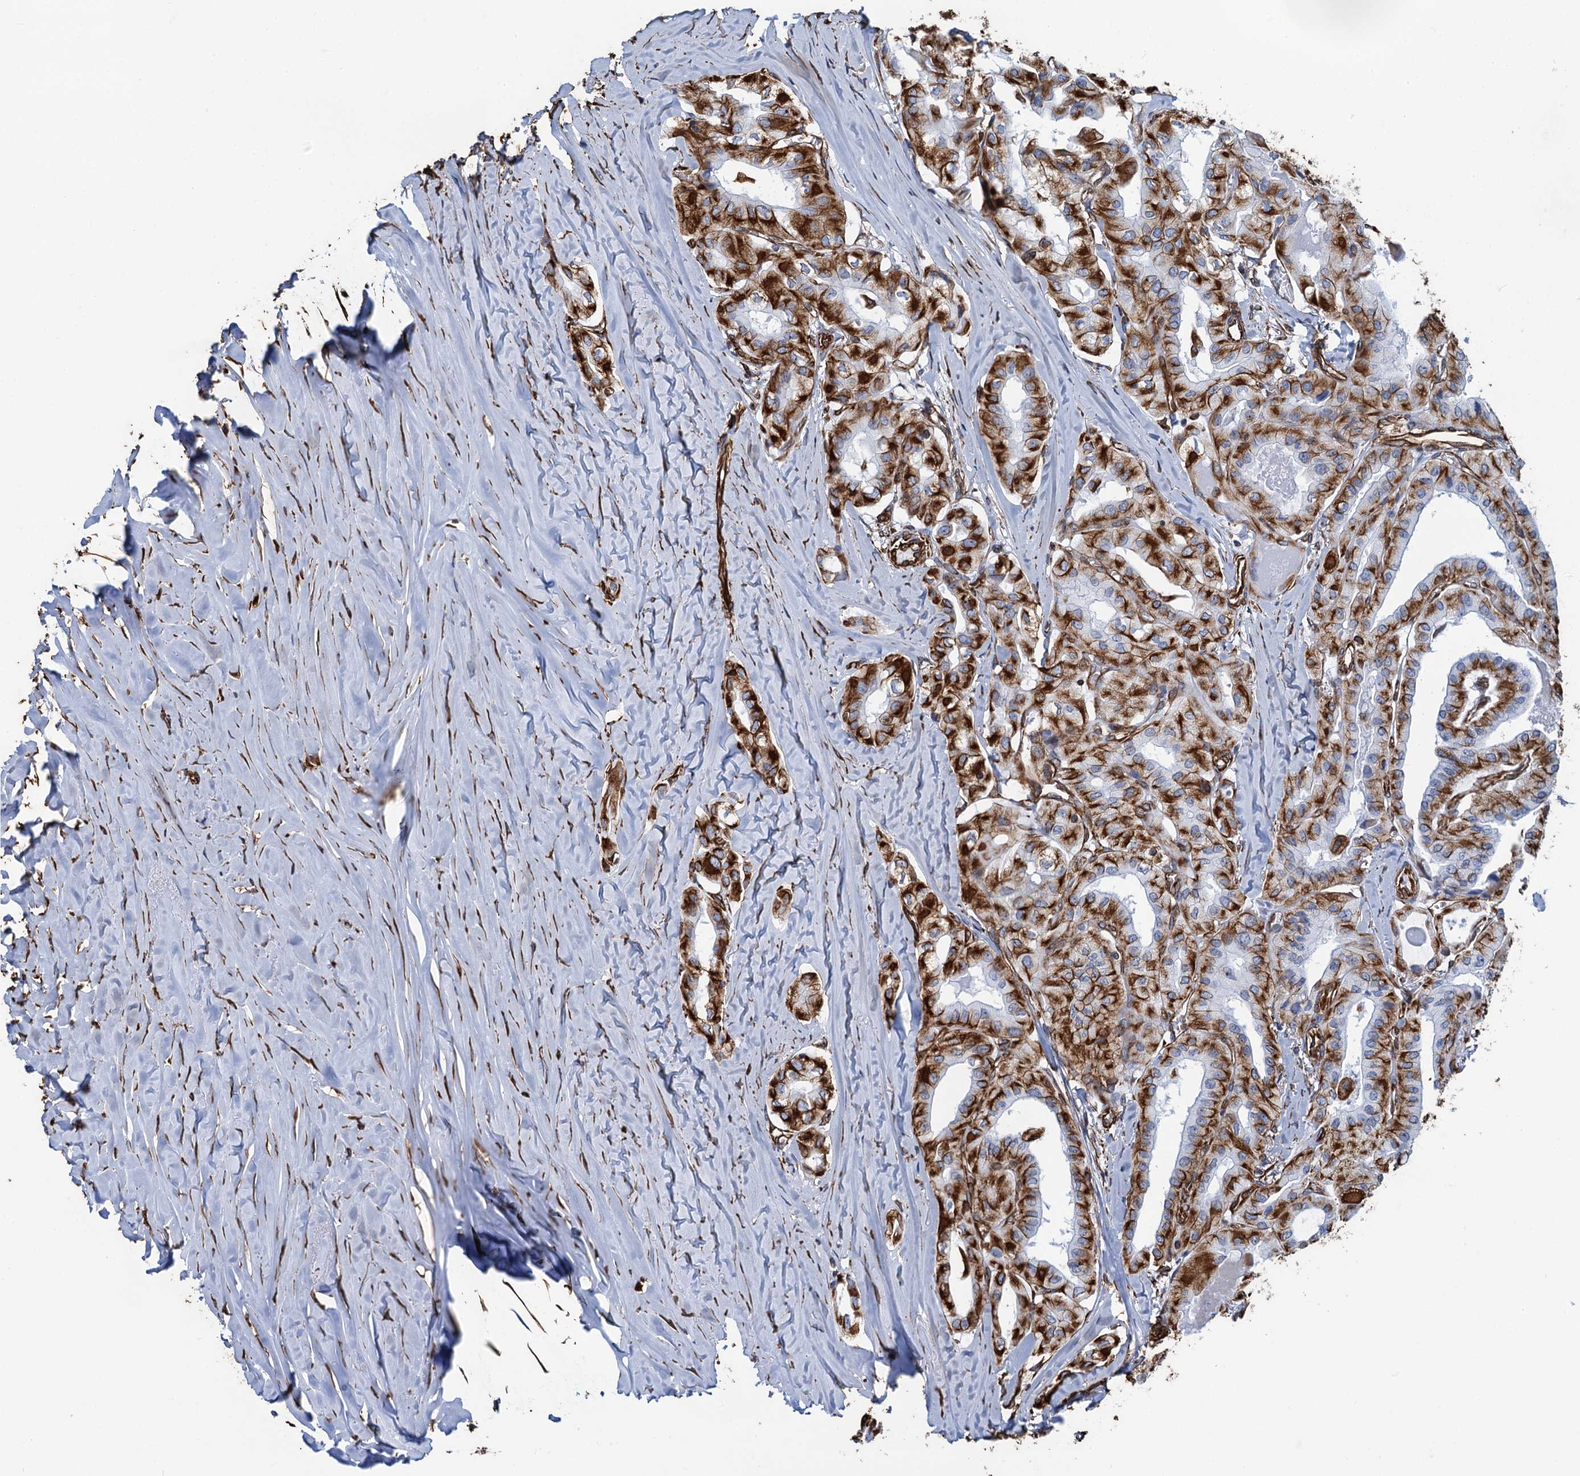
{"staining": {"intensity": "strong", "quantity": ">75%", "location": "cytoplasmic/membranous"}, "tissue": "thyroid cancer", "cell_type": "Tumor cells", "image_type": "cancer", "snomed": [{"axis": "morphology", "description": "Papillary adenocarcinoma, NOS"}, {"axis": "topography", "description": "Thyroid gland"}], "caption": "There is high levels of strong cytoplasmic/membranous staining in tumor cells of thyroid cancer, as demonstrated by immunohistochemical staining (brown color).", "gene": "PGM2", "patient": {"sex": "female", "age": 59}}